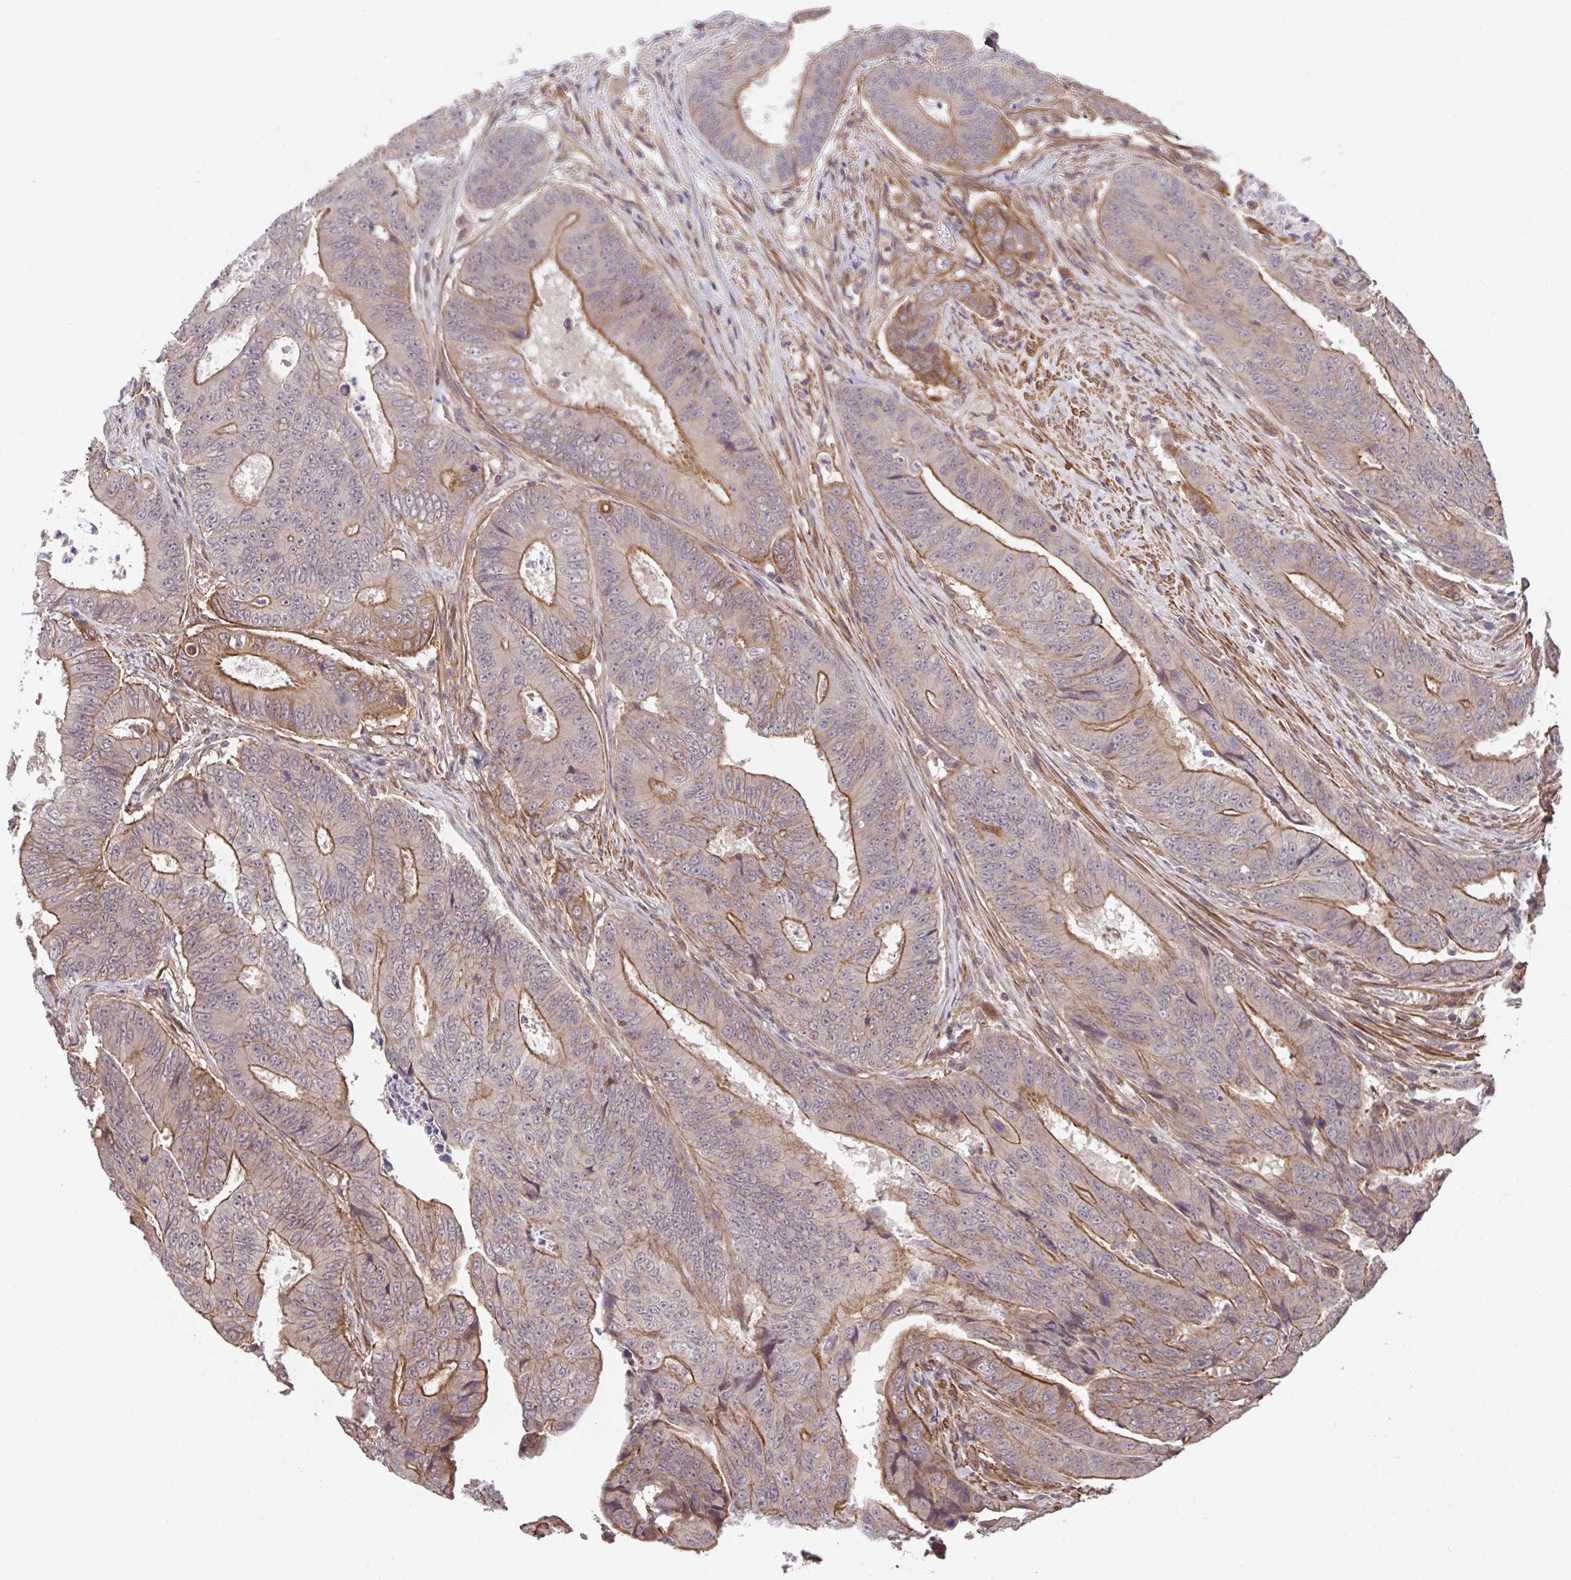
{"staining": {"intensity": "moderate", "quantity": "25%-75%", "location": "cytoplasmic/membranous"}, "tissue": "colorectal cancer", "cell_type": "Tumor cells", "image_type": "cancer", "snomed": [{"axis": "morphology", "description": "Adenocarcinoma, NOS"}, {"axis": "topography", "description": "Colon"}], "caption": "High-power microscopy captured an immunohistochemistry (IHC) micrograph of colorectal cancer (adenocarcinoma), revealing moderate cytoplasmic/membranous positivity in approximately 25%-75% of tumor cells. (brown staining indicates protein expression, while blue staining denotes nuclei).", "gene": "ZNF696", "patient": {"sex": "female", "age": 48}}